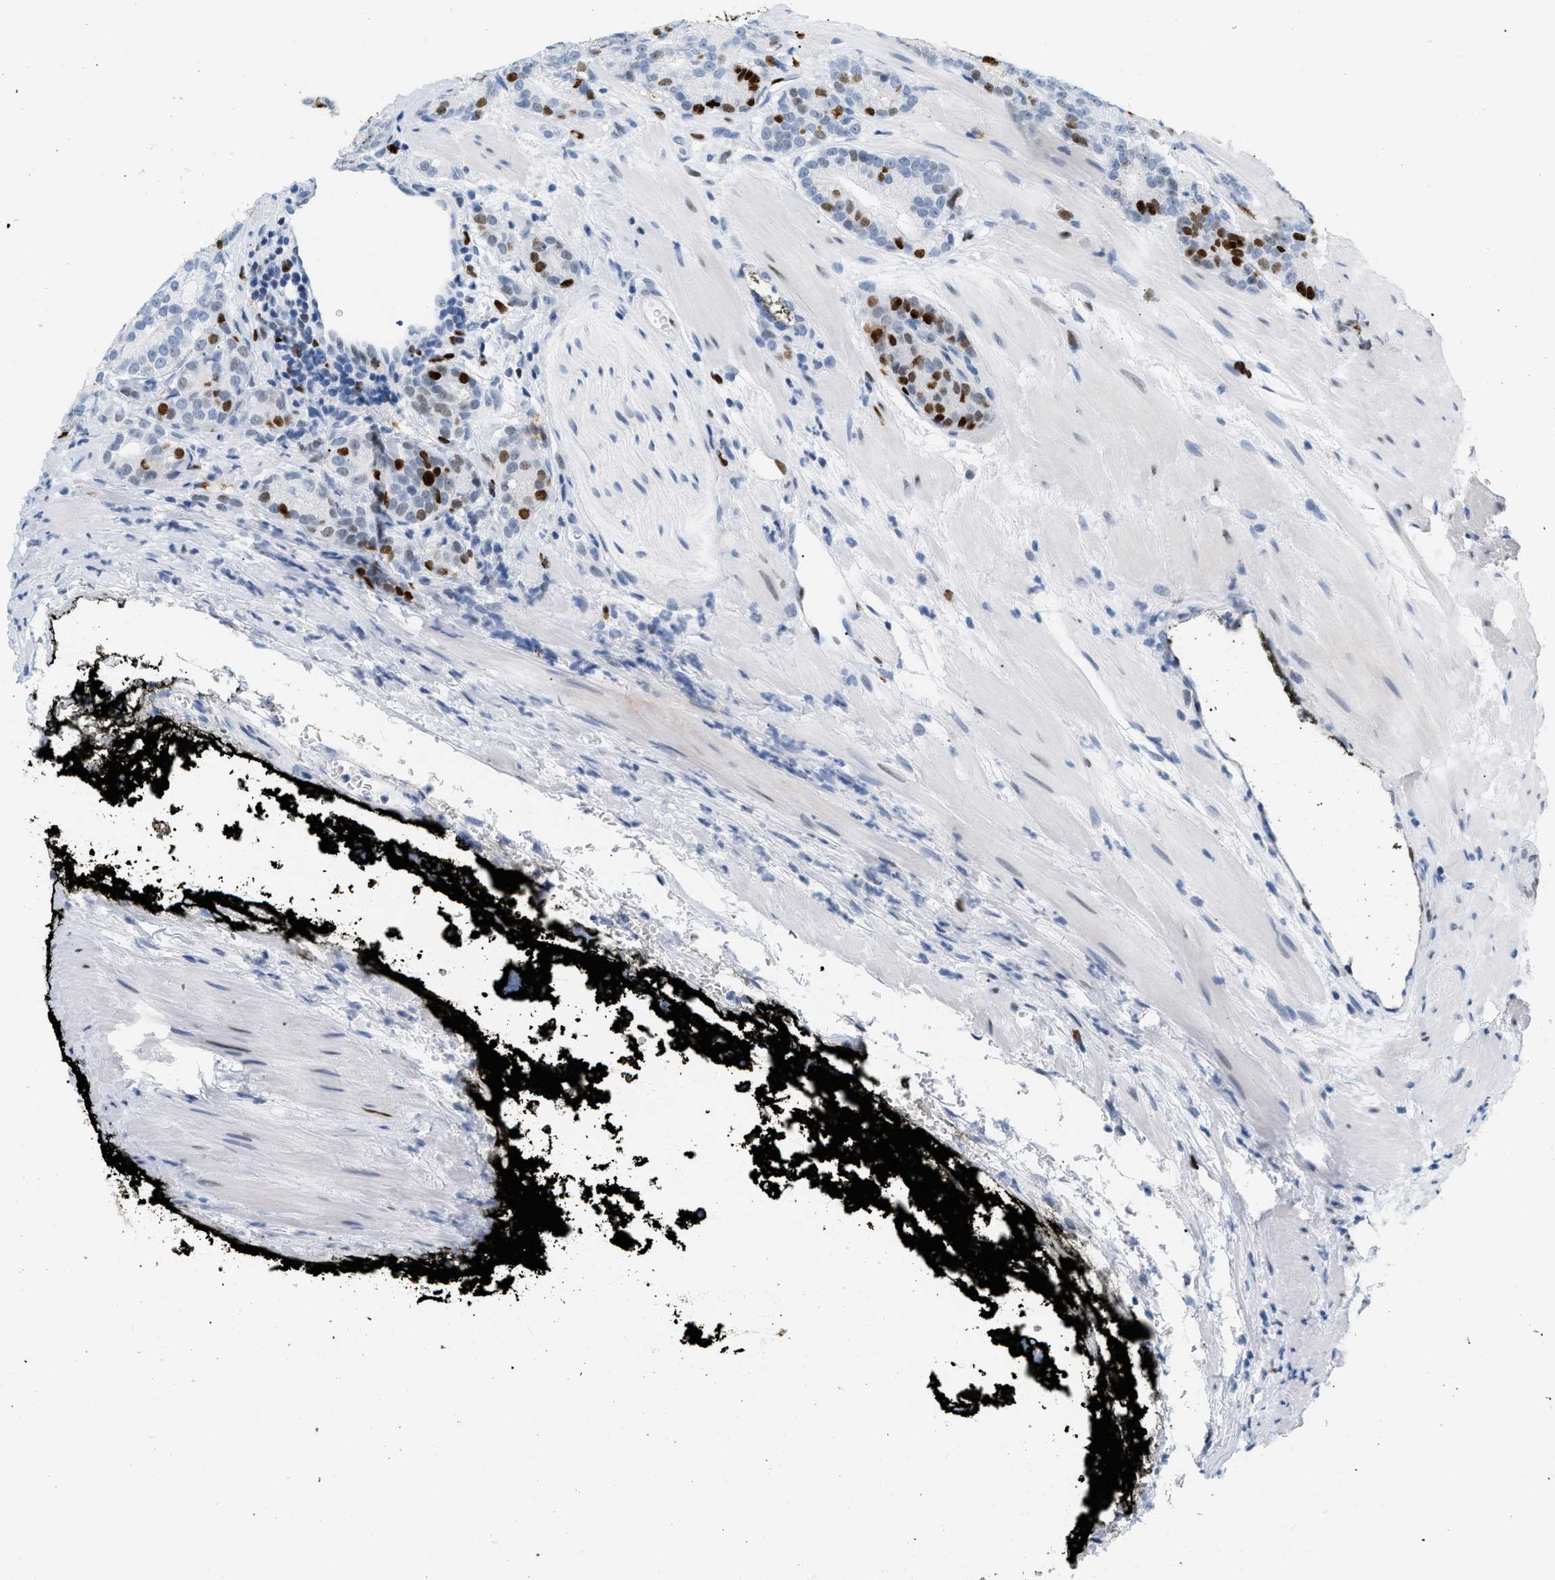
{"staining": {"intensity": "strong", "quantity": "<25%", "location": "nuclear"}, "tissue": "prostate cancer", "cell_type": "Tumor cells", "image_type": "cancer", "snomed": [{"axis": "morphology", "description": "Adenocarcinoma, High grade"}, {"axis": "topography", "description": "Prostate"}], "caption": "The micrograph exhibits a brown stain indicating the presence of a protein in the nuclear of tumor cells in prostate cancer.", "gene": "MCM7", "patient": {"sex": "male", "age": 61}}